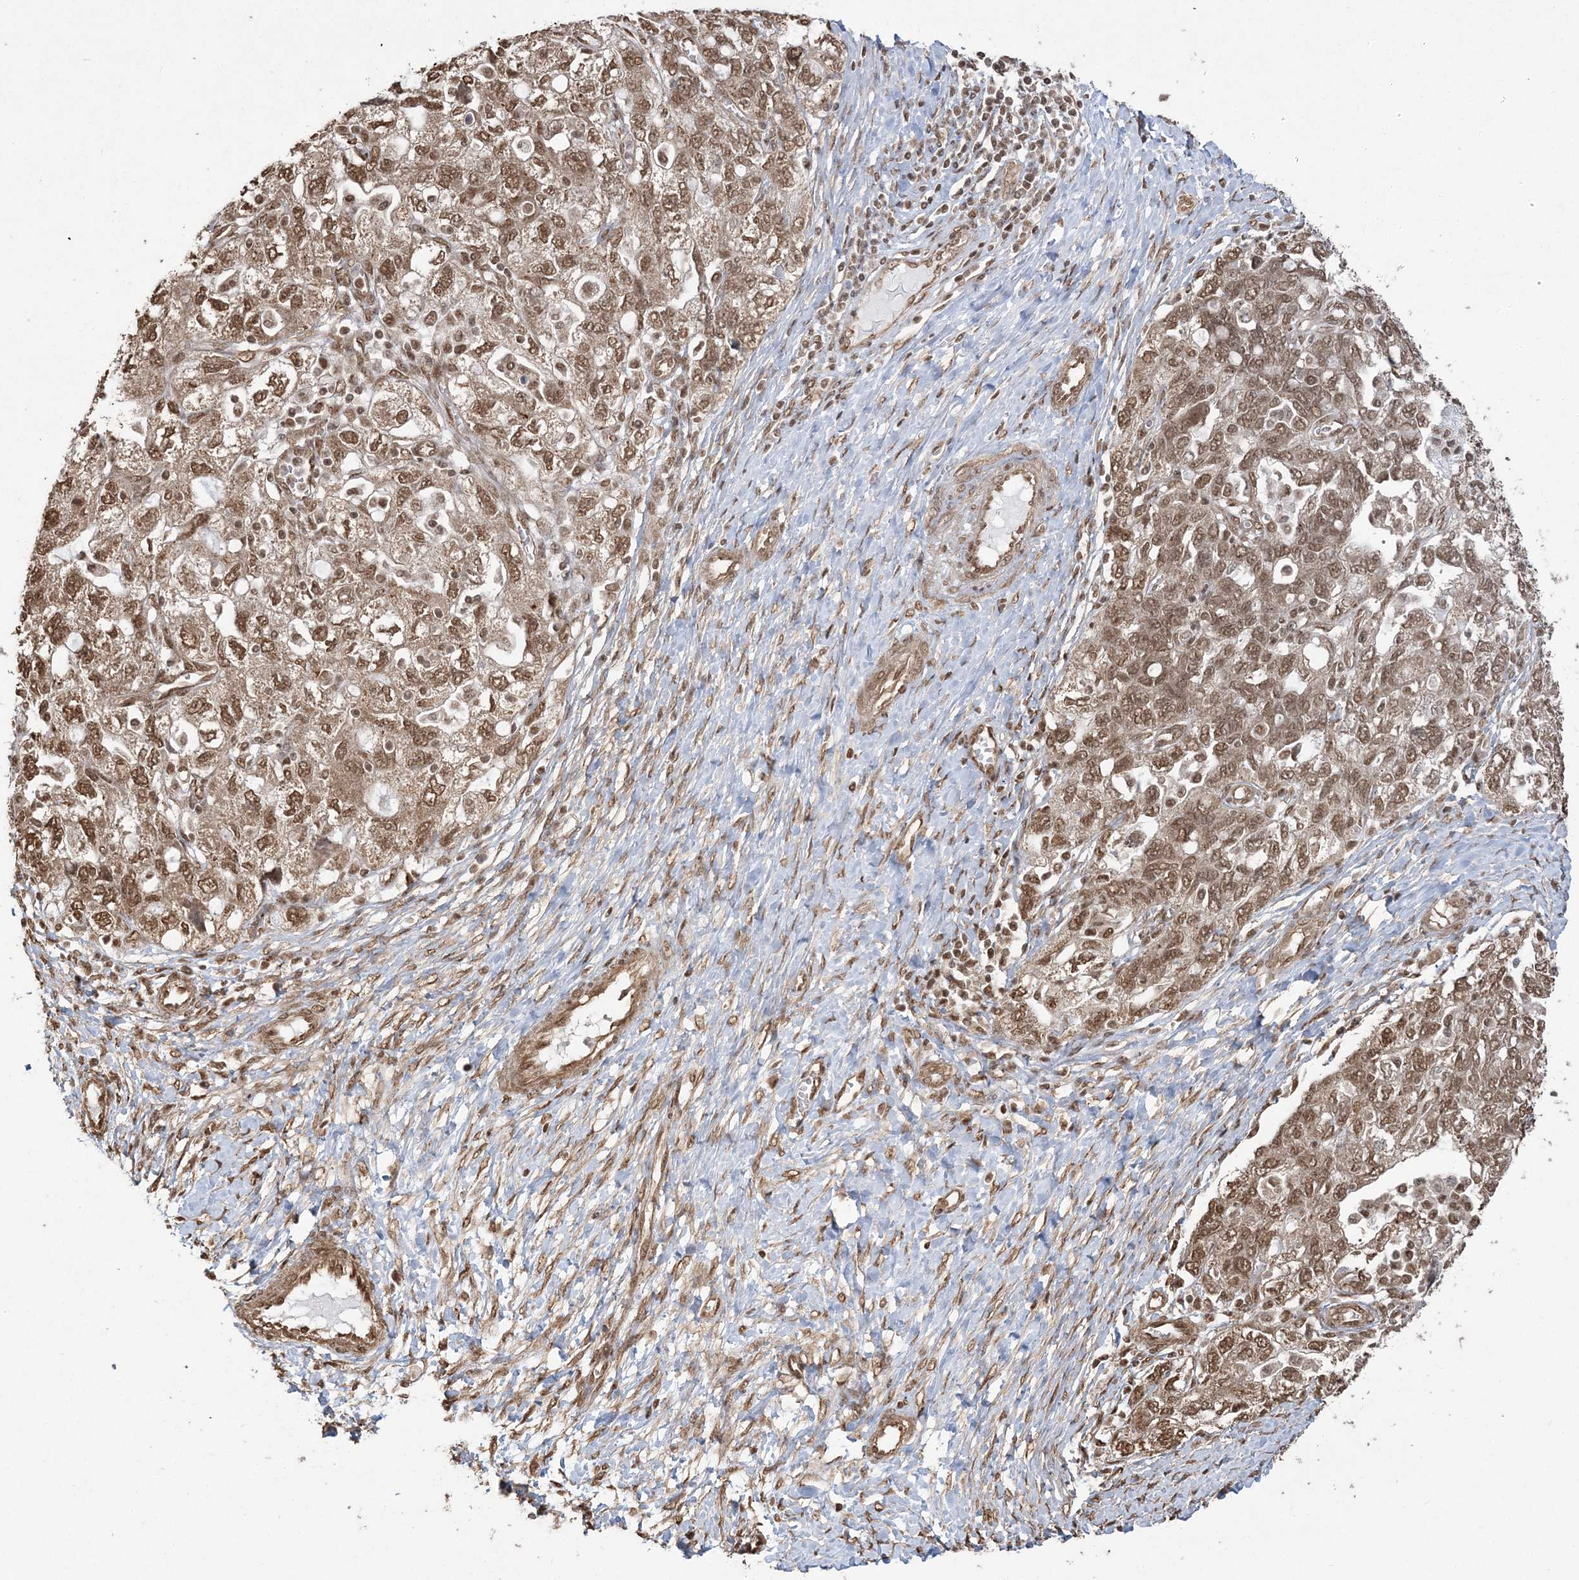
{"staining": {"intensity": "moderate", "quantity": ">75%", "location": "cytoplasmic/membranous,nuclear"}, "tissue": "ovarian cancer", "cell_type": "Tumor cells", "image_type": "cancer", "snomed": [{"axis": "morphology", "description": "Carcinoma, NOS"}, {"axis": "morphology", "description": "Cystadenocarcinoma, serous, NOS"}, {"axis": "topography", "description": "Ovary"}], "caption": "A high-resolution photomicrograph shows immunohistochemistry (IHC) staining of carcinoma (ovarian), which exhibits moderate cytoplasmic/membranous and nuclear positivity in about >75% of tumor cells. (Stains: DAB in brown, nuclei in blue, Microscopy: brightfield microscopy at high magnification).", "gene": "ZNF839", "patient": {"sex": "female", "age": 69}}